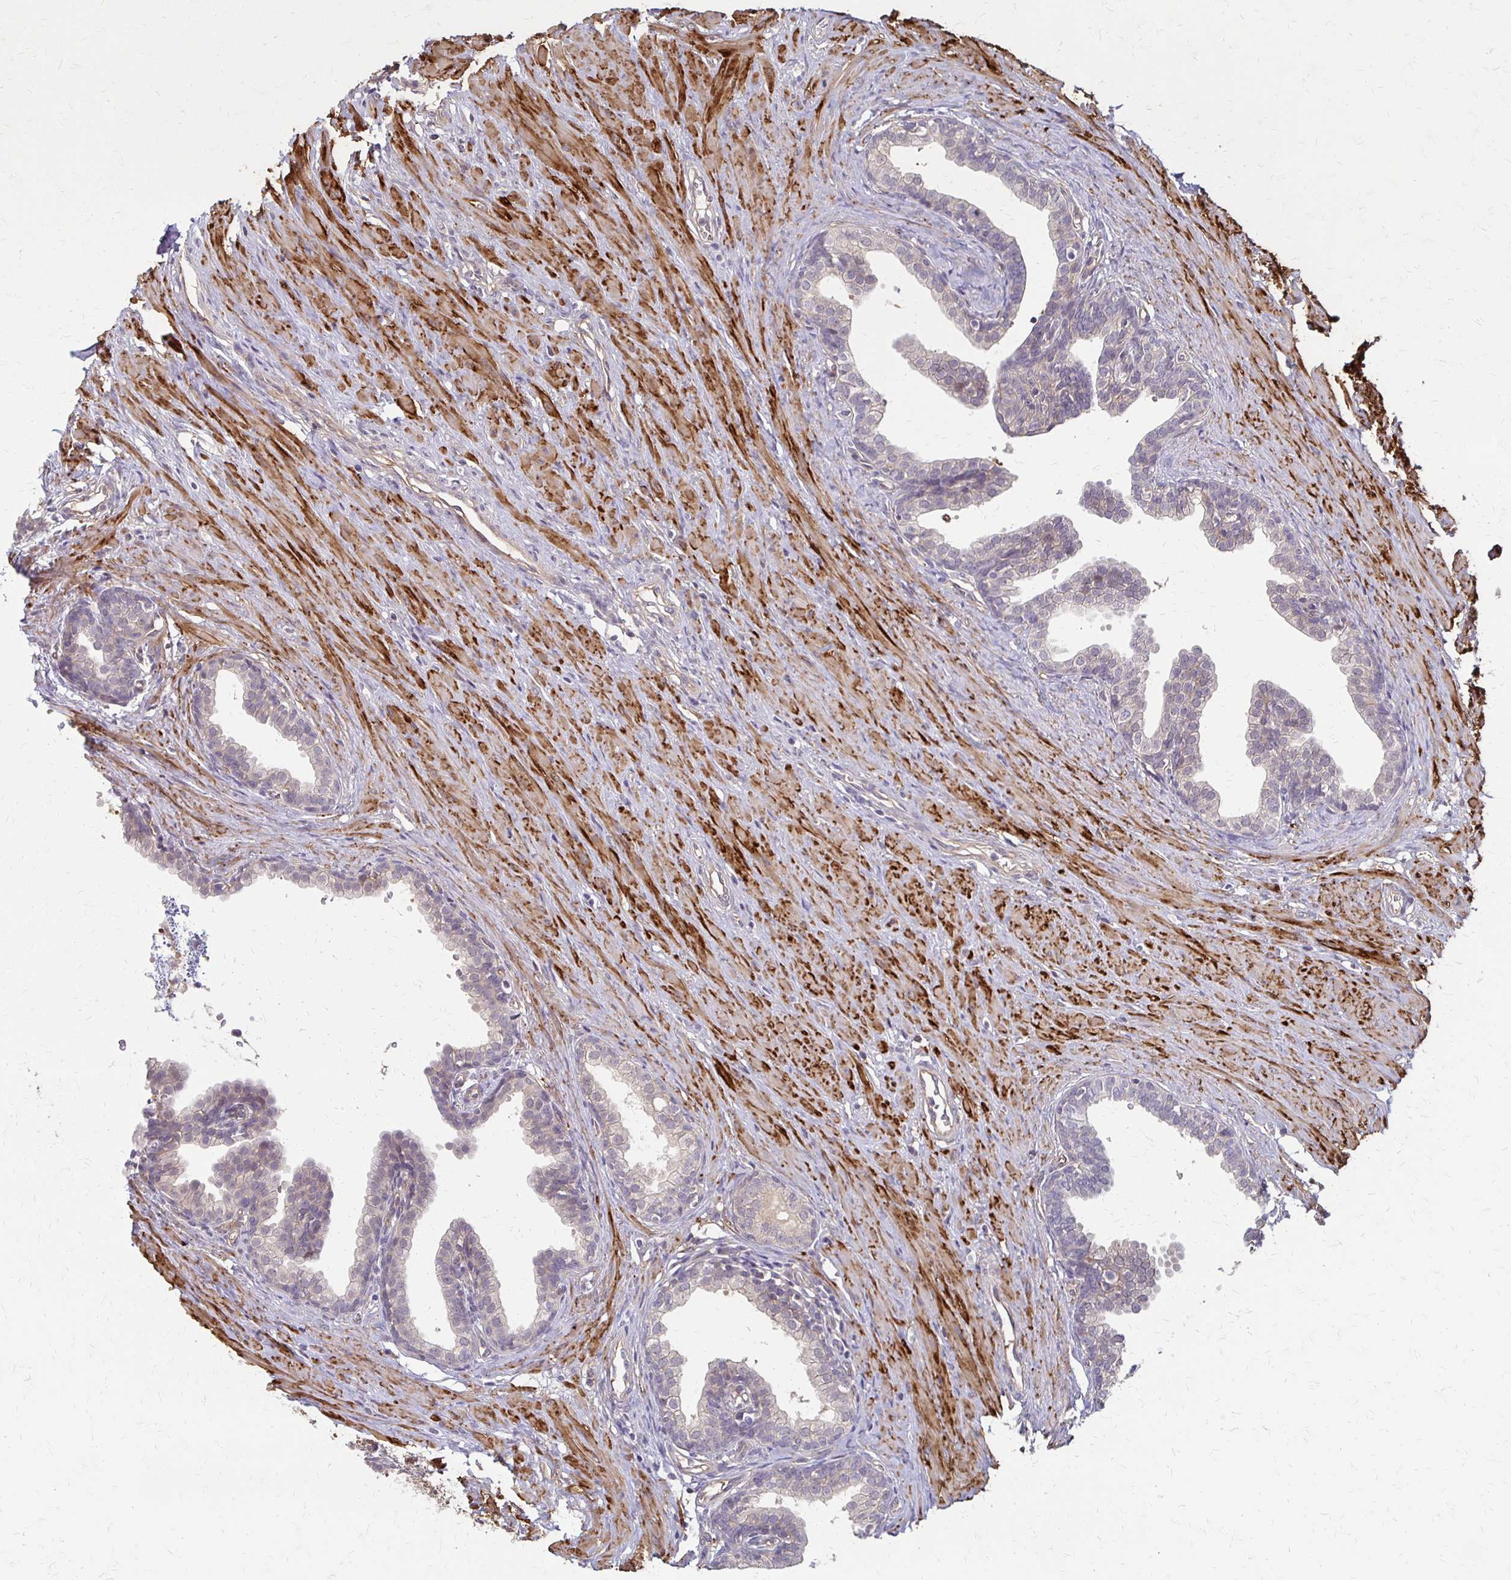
{"staining": {"intensity": "weak", "quantity": "25%-75%", "location": "cytoplasmic/membranous"}, "tissue": "prostate", "cell_type": "Glandular cells", "image_type": "normal", "snomed": [{"axis": "morphology", "description": "Normal tissue, NOS"}, {"axis": "topography", "description": "Prostate"}, {"axis": "topography", "description": "Peripheral nerve tissue"}], "caption": "Brown immunohistochemical staining in normal prostate reveals weak cytoplasmic/membranous expression in about 25%-75% of glandular cells. The protein is stained brown, and the nuclei are stained in blue (DAB (3,3'-diaminobenzidine) IHC with brightfield microscopy, high magnification).", "gene": "CFL2", "patient": {"sex": "male", "age": 55}}